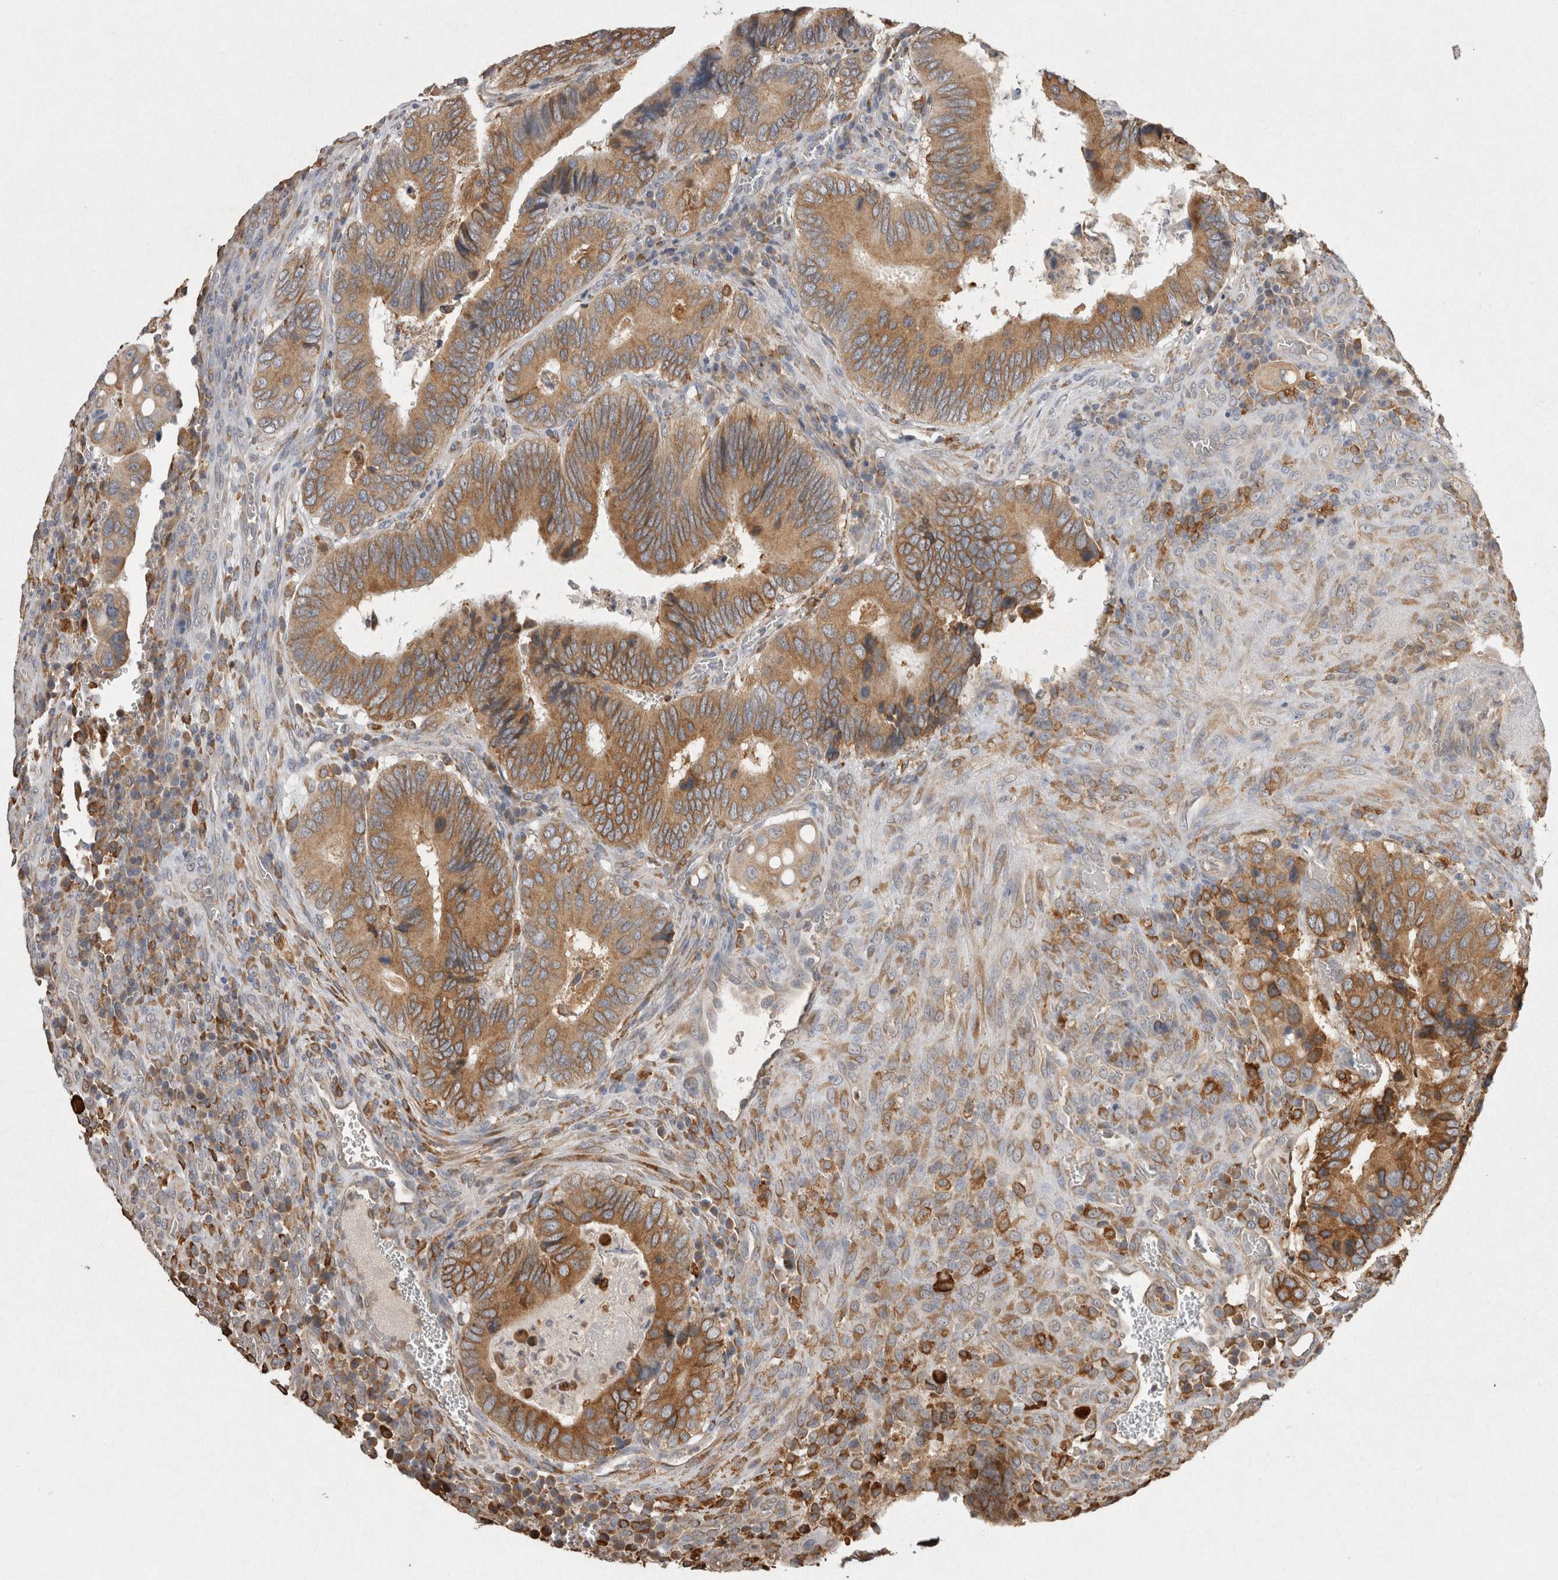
{"staining": {"intensity": "moderate", "quantity": ">75%", "location": "cytoplasmic/membranous"}, "tissue": "colorectal cancer", "cell_type": "Tumor cells", "image_type": "cancer", "snomed": [{"axis": "morphology", "description": "Adenocarcinoma, NOS"}, {"axis": "topography", "description": "Colon"}], "caption": "Human colorectal cancer stained with a protein marker reveals moderate staining in tumor cells.", "gene": "LRPAP1", "patient": {"sex": "male", "age": 72}}